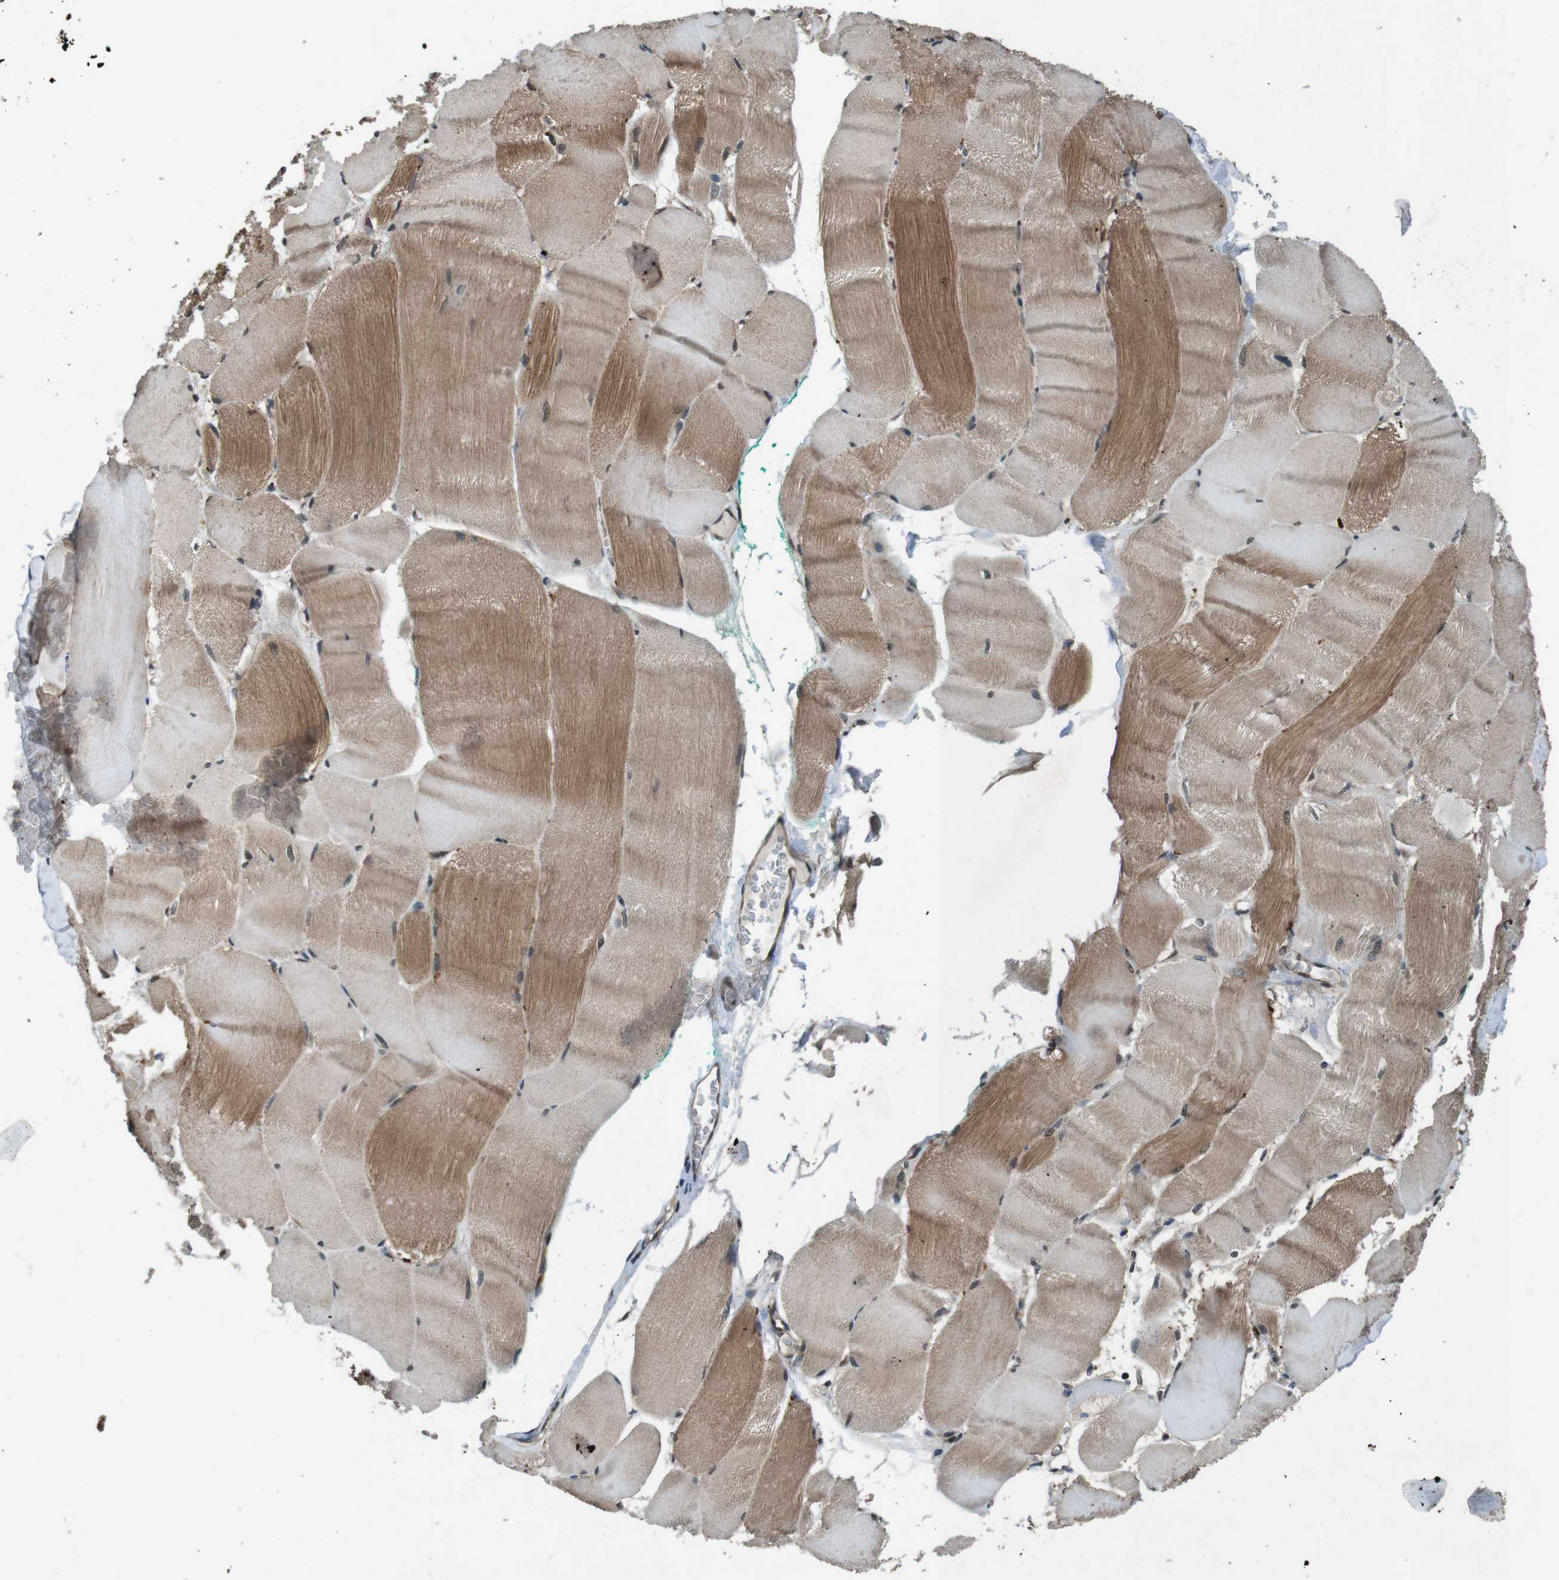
{"staining": {"intensity": "moderate", "quantity": ">75%", "location": "cytoplasmic/membranous"}, "tissue": "skeletal muscle", "cell_type": "Myocytes", "image_type": "normal", "snomed": [{"axis": "morphology", "description": "Normal tissue, NOS"}, {"axis": "morphology", "description": "Squamous cell carcinoma, NOS"}, {"axis": "topography", "description": "Skeletal muscle"}], "caption": "DAB immunohistochemical staining of normal skeletal muscle reveals moderate cytoplasmic/membranous protein expression in approximately >75% of myocytes.", "gene": "SOCS1", "patient": {"sex": "male", "age": 51}}